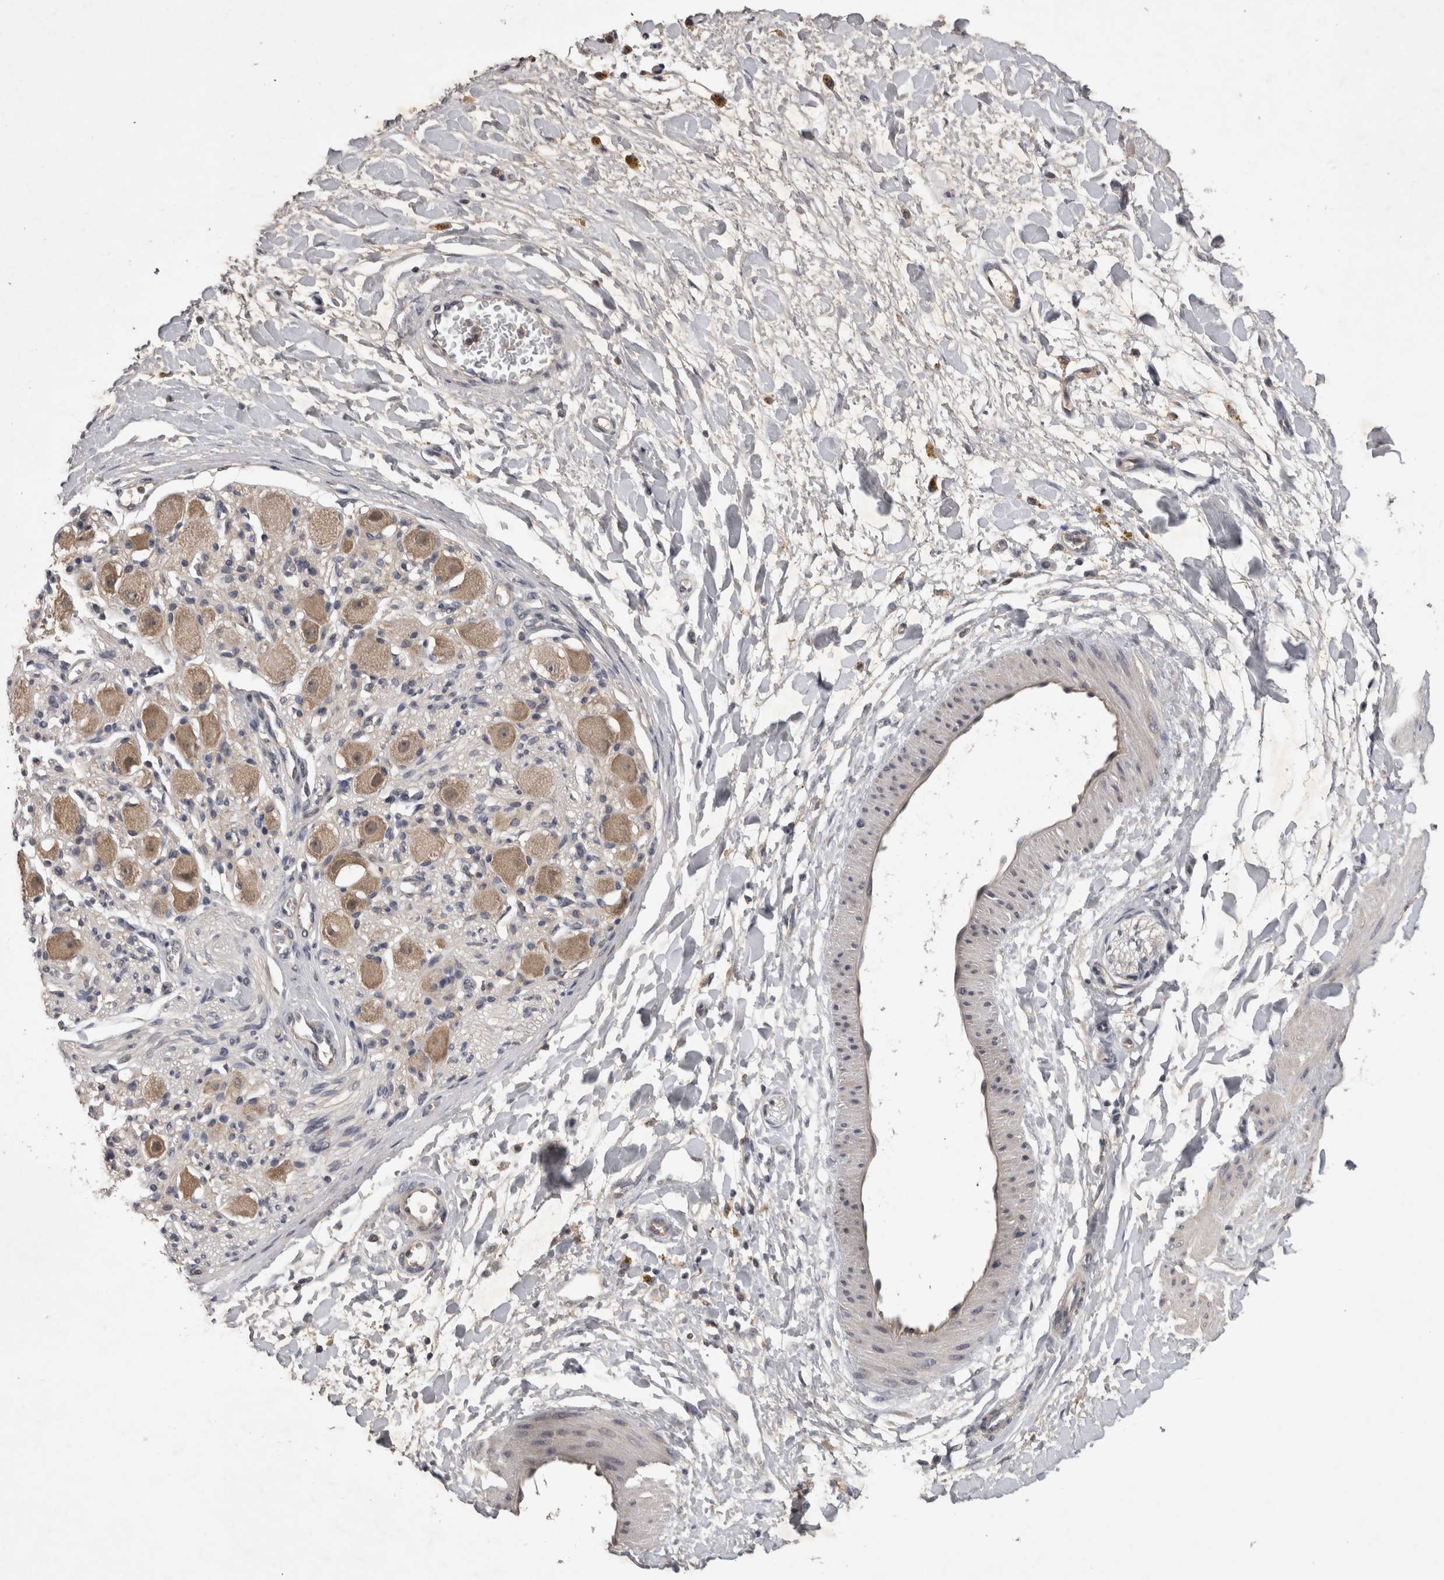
{"staining": {"intensity": "weak", "quantity": ">75%", "location": "cytoplasmic/membranous"}, "tissue": "adipose tissue", "cell_type": "Adipocytes", "image_type": "normal", "snomed": [{"axis": "morphology", "description": "Normal tissue, NOS"}, {"axis": "topography", "description": "Kidney"}, {"axis": "topography", "description": "Peripheral nerve tissue"}], "caption": "Adipose tissue stained with DAB IHC shows low levels of weak cytoplasmic/membranous staining in approximately >75% of adipocytes. The protein of interest is stained brown, and the nuclei are stained in blue (DAB IHC with brightfield microscopy, high magnification).", "gene": "ZNF114", "patient": {"sex": "male", "age": 7}}